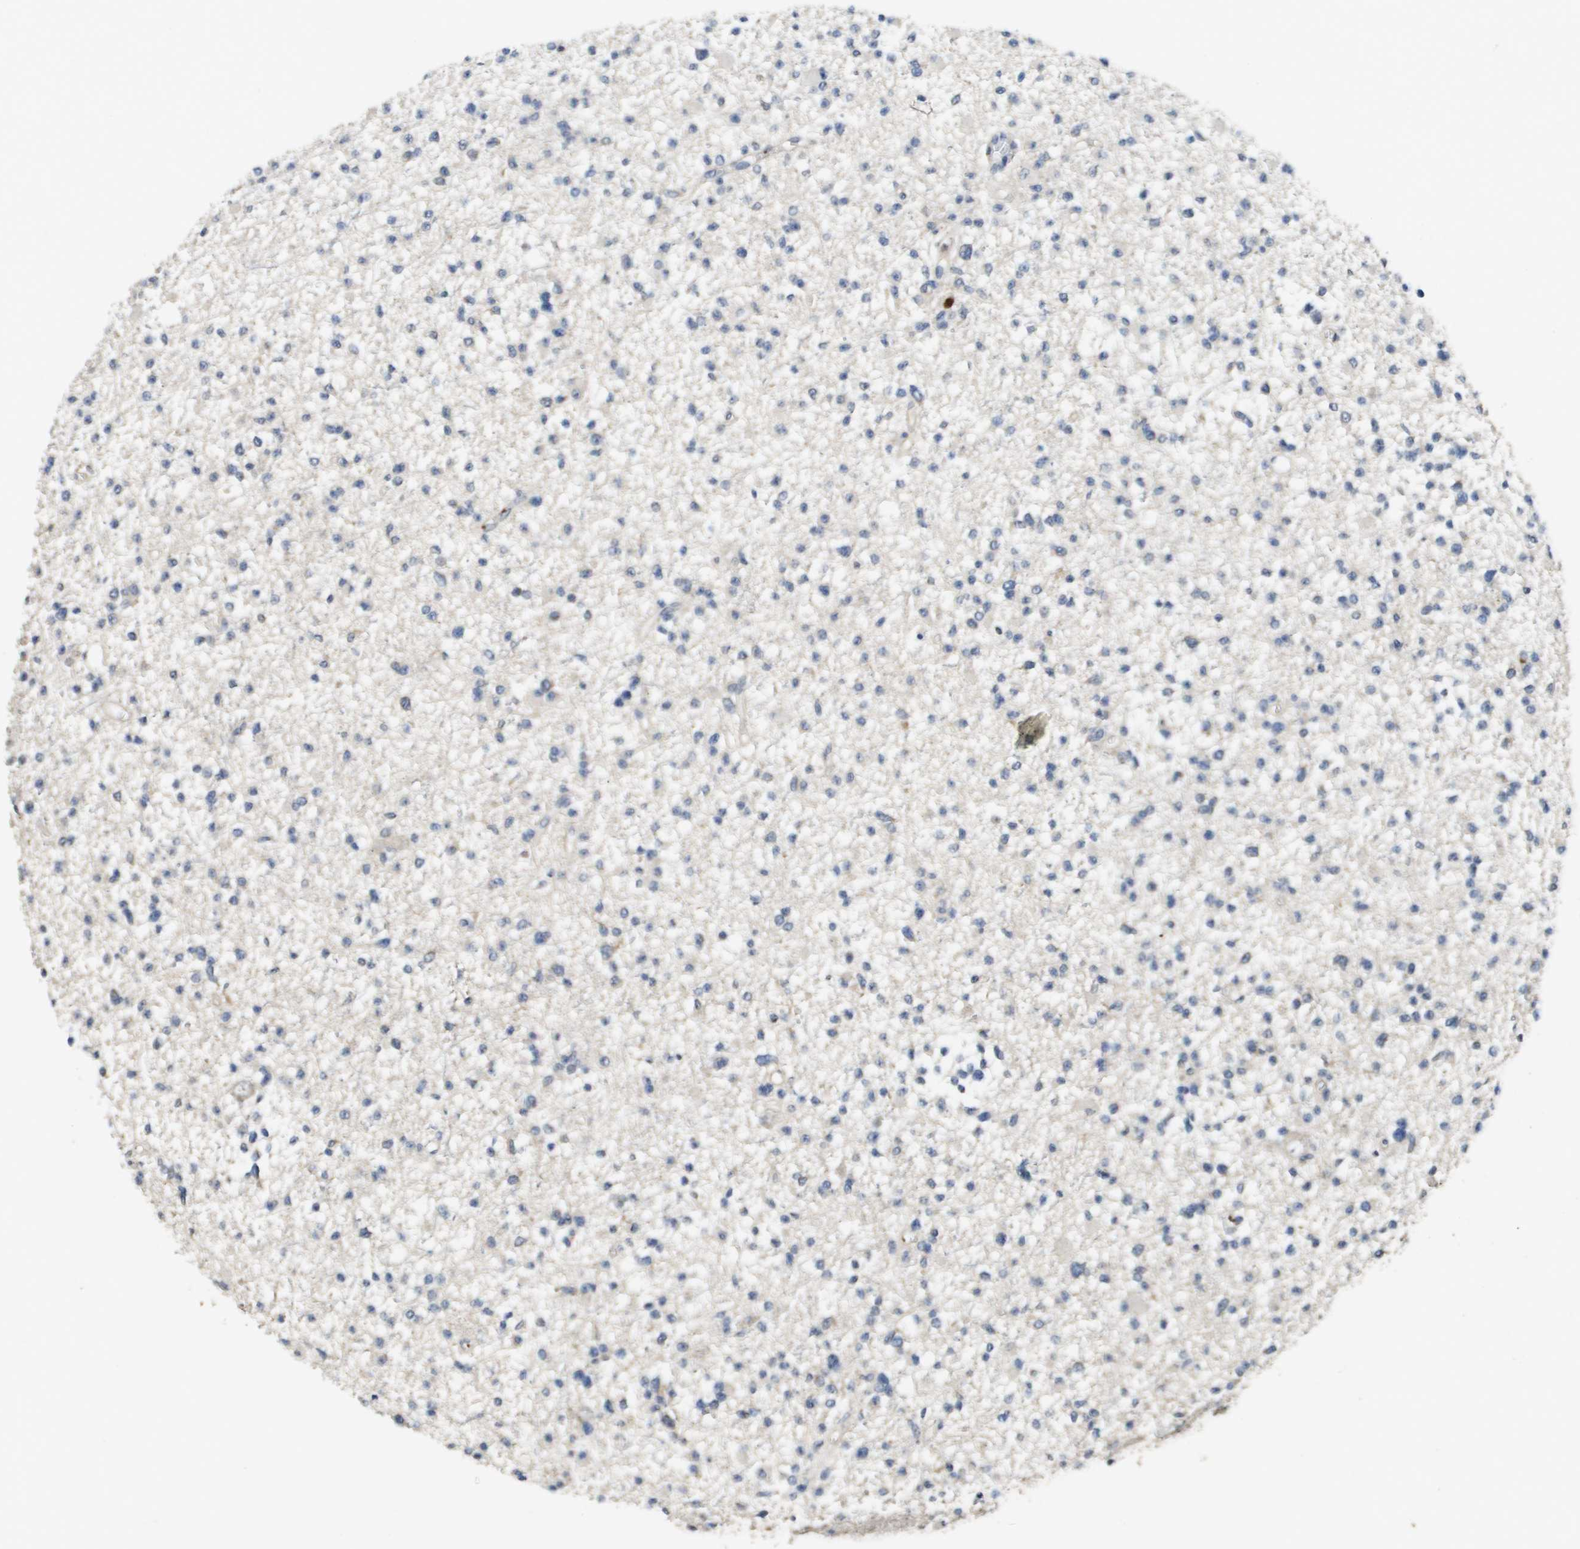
{"staining": {"intensity": "negative", "quantity": "none", "location": "none"}, "tissue": "glioma", "cell_type": "Tumor cells", "image_type": "cancer", "snomed": [{"axis": "morphology", "description": "Glioma, malignant, Low grade"}, {"axis": "topography", "description": "Brain"}], "caption": "Immunohistochemistry (IHC) image of malignant glioma (low-grade) stained for a protein (brown), which displays no positivity in tumor cells.", "gene": "RAB27B", "patient": {"sex": "female", "age": 22}}